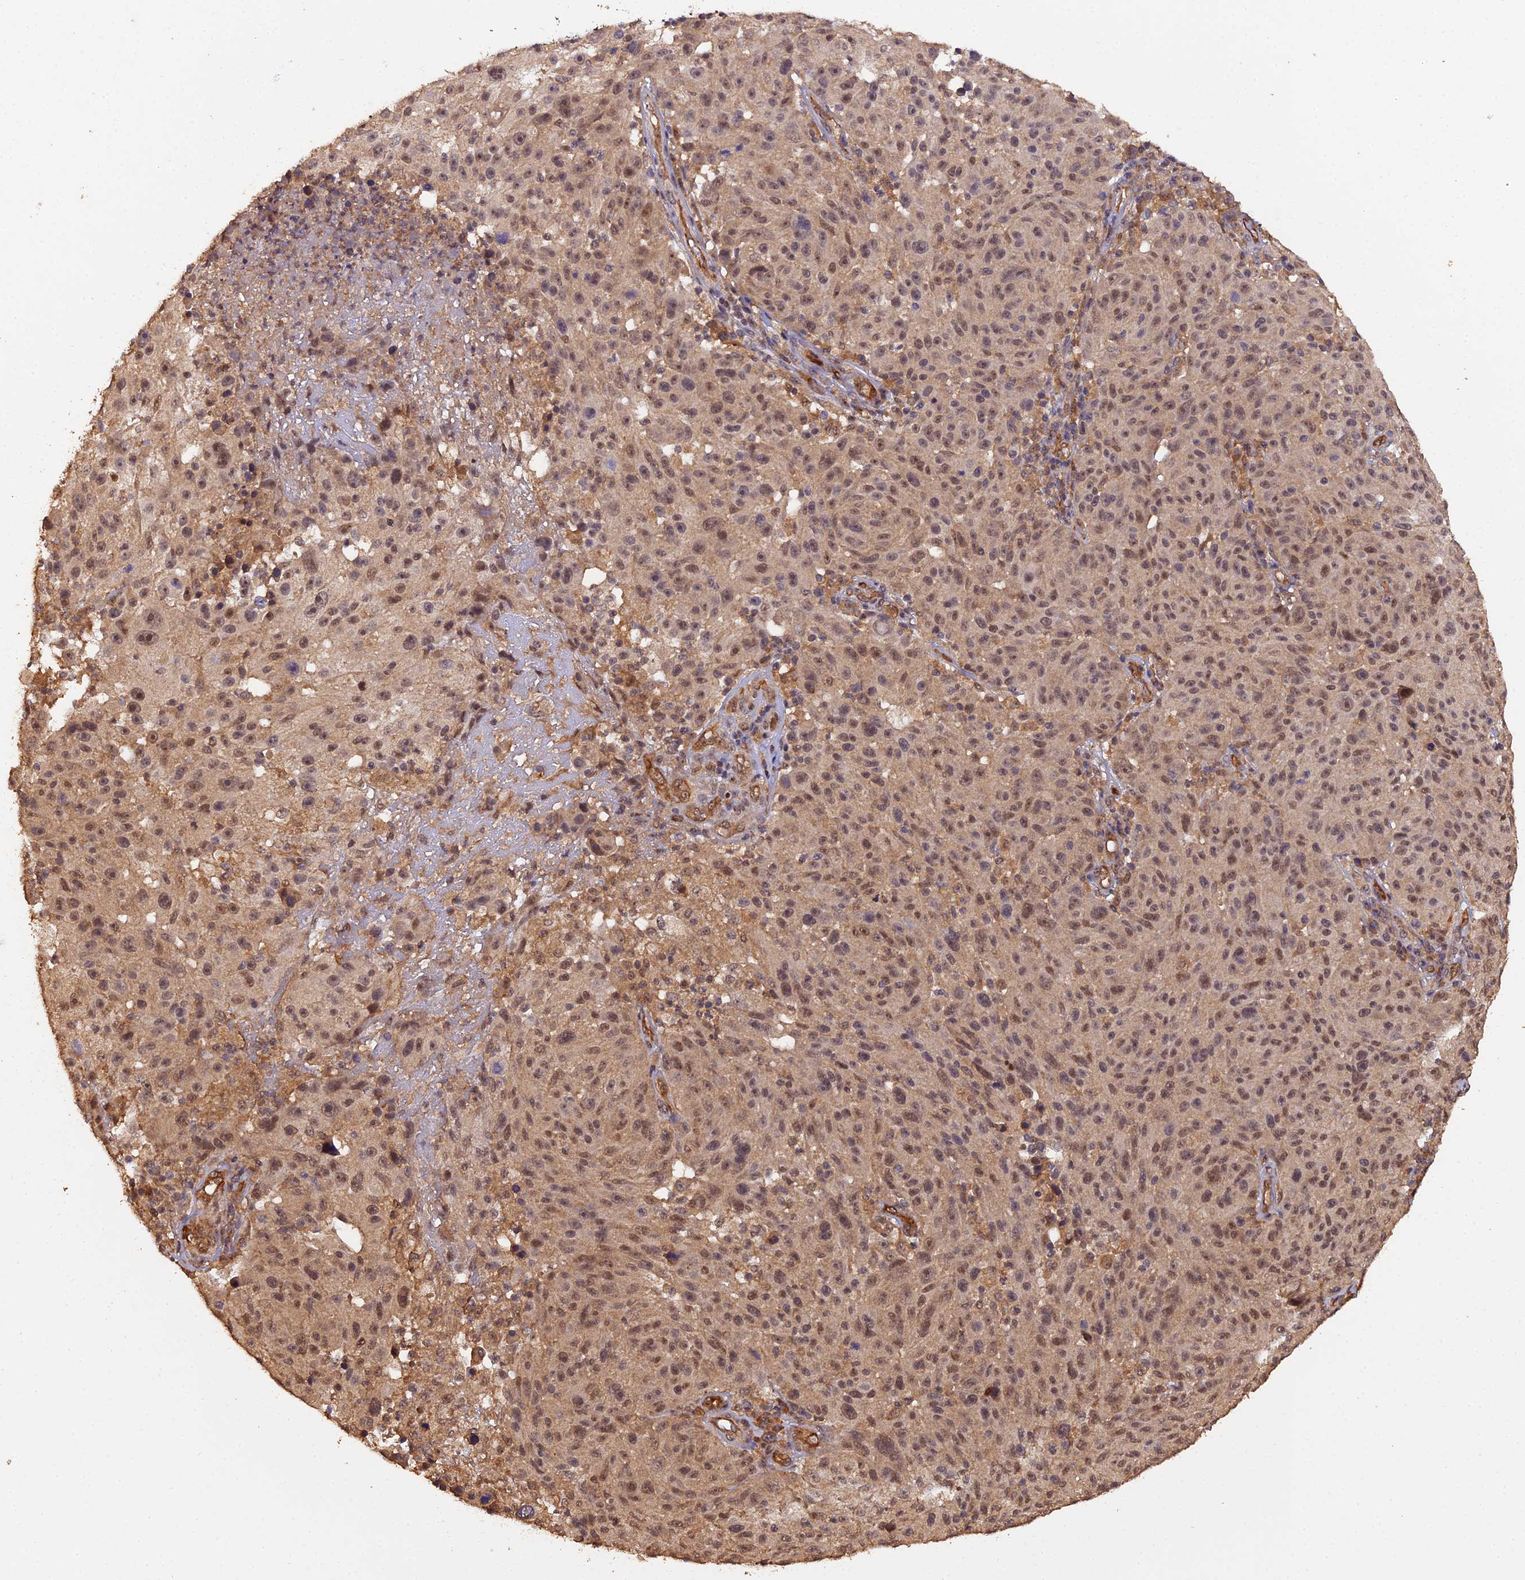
{"staining": {"intensity": "moderate", "quantity": ">75%", "location": "nuclear"}, "tissue": "melanoma", "cell_type": "Tumor cells", "image_type": "cancer", "snomed": [{"axis": "morphology", "description": "Malignant melanoma, NOS"}, {"axis": "topography", "description": "Skin"}], "caption": "This is a photomicrograph of immunohistochemistry (IHC) staining of malignant melanoma, which shows moderate expression in the nuclear of tumor cells.", "gene": "RALGAPA2", "patient": {"sex": "male", "age": 53}}